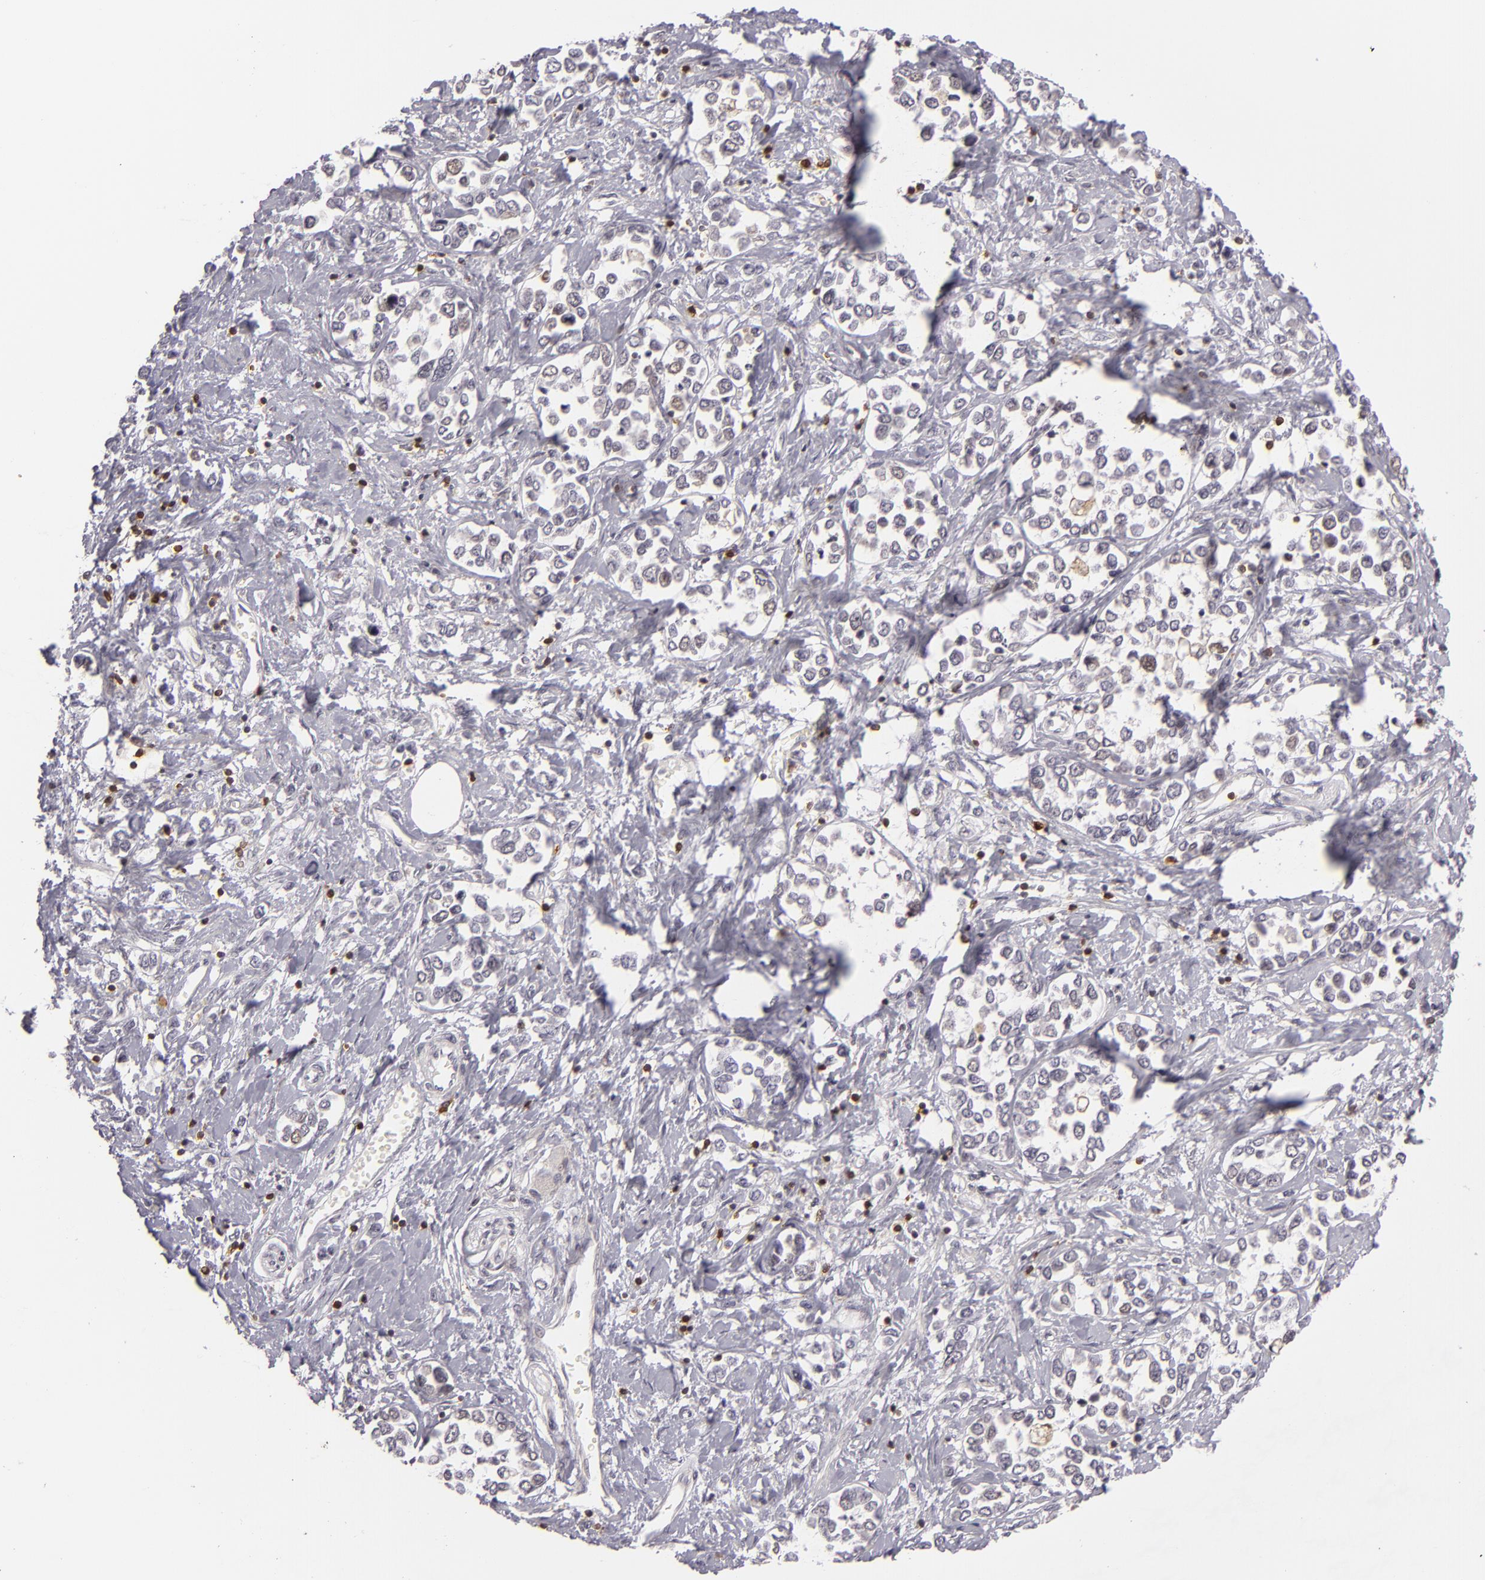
{"staining": {"intensity": "weak", "quantity": "<25%", "location": "nuclear"}, "tissue": "stomach cancer", "cell_type": "Tumor cells", "image_type": "cancer", "snomed": [{"axis": "morphology", "description": "Adenocarcinoma, NOS"}, {"axis": "topography", "description": "Stomach, upper"}], "caption": "High magnification brightfield microscopy of stomach cancer (adenocarcinoma) stained with DAB (brown) and counterstained with hematoxylin (blue): tumor cells show no significant expression.", "gene": "APOBEC3G", "patient": {"sex": "male", "age": 76}}